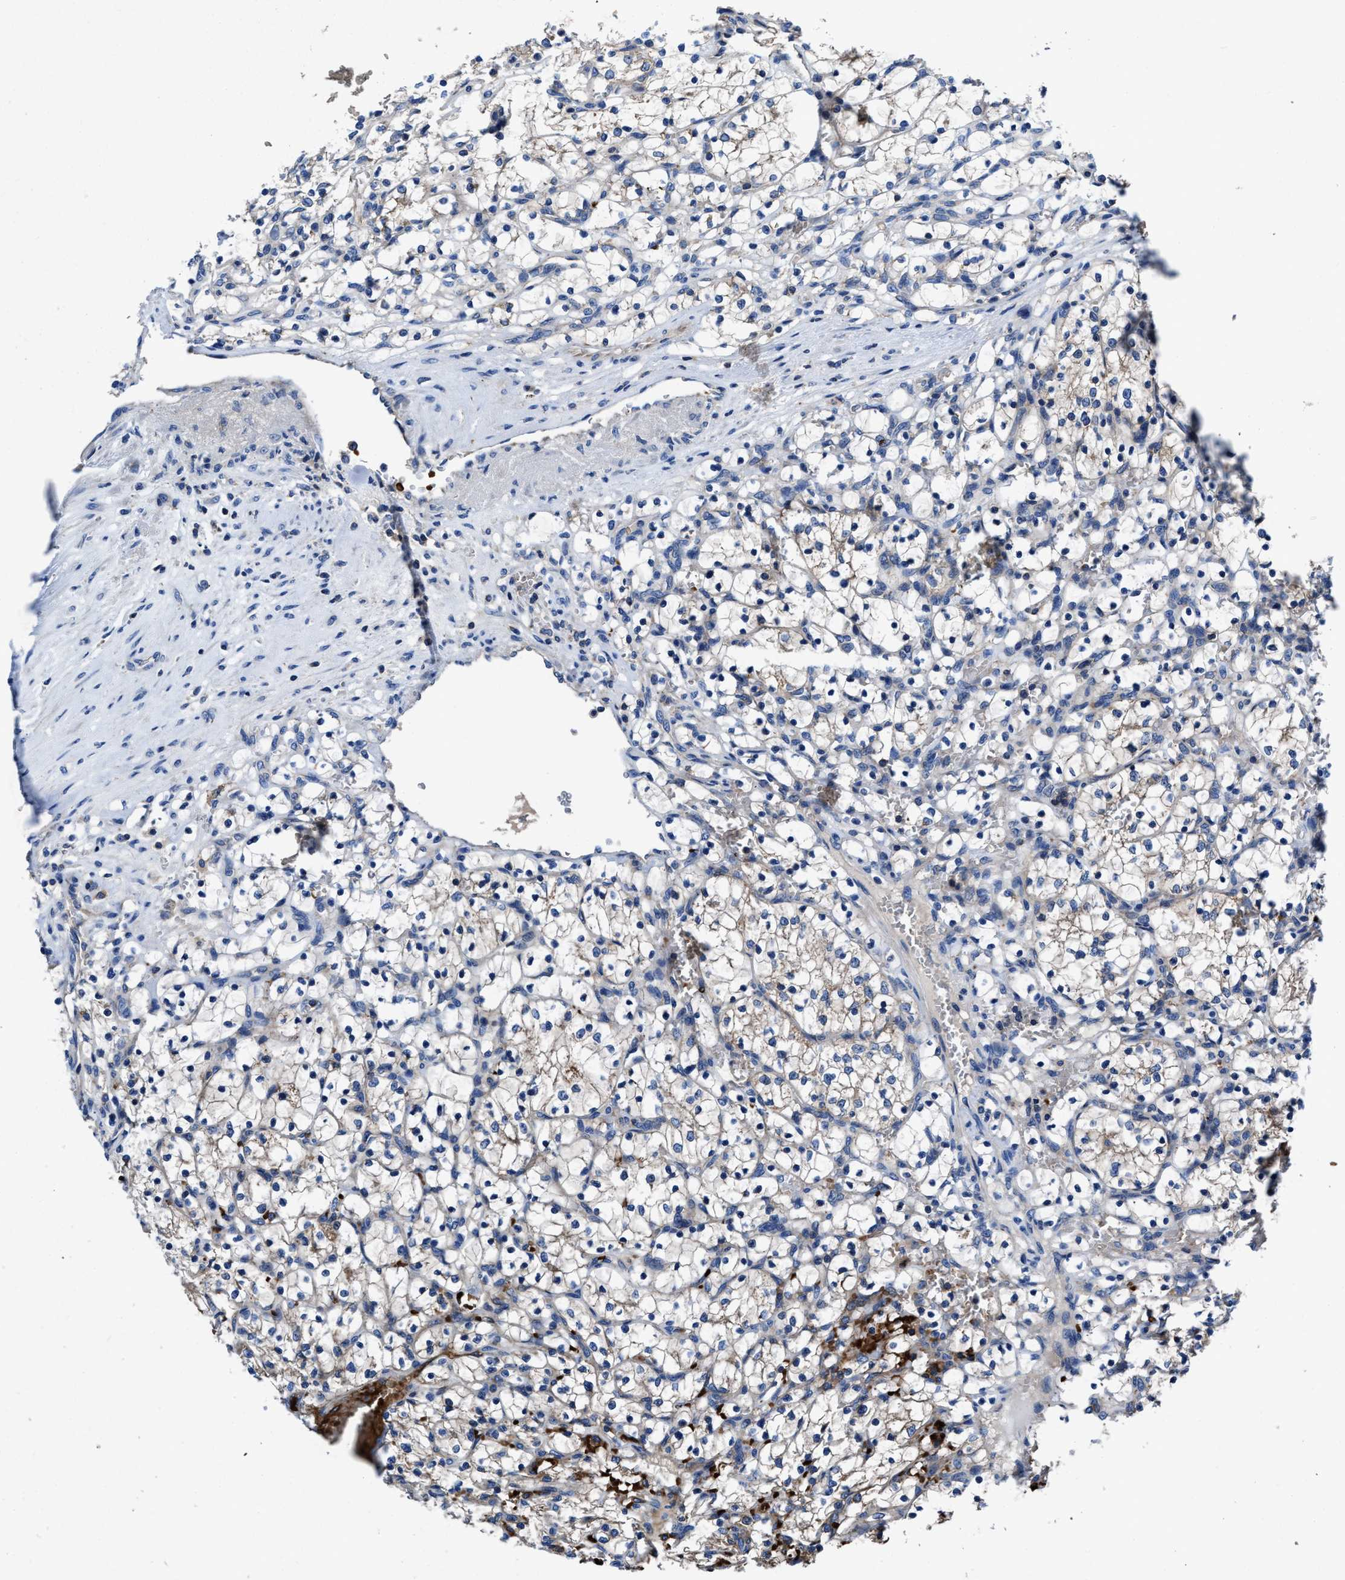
{"staining": {"intensity": "weak", "quantity": "25%-75%", "location": "cytoplasmic/membranous"}, "tissue": "renal cancer", "cell_type": "Tumor cells", "image_type": "cancer", "snomed": [{"axis": "morphology", "description": "Adenocarcinoma, NOS"}, {"axis": "topography", "description": "Kidney"}], "caption": "Immunohistochemistry (DAB (3,3'-diaminobenzidine)) staining of human renal adenocarcinoma shows weak cytoplasmic/membranous protein expression in about 25%-75% of tumor cells.", "gene": "PHLPP1", "patient": {"sex": "female", "age": 69}}